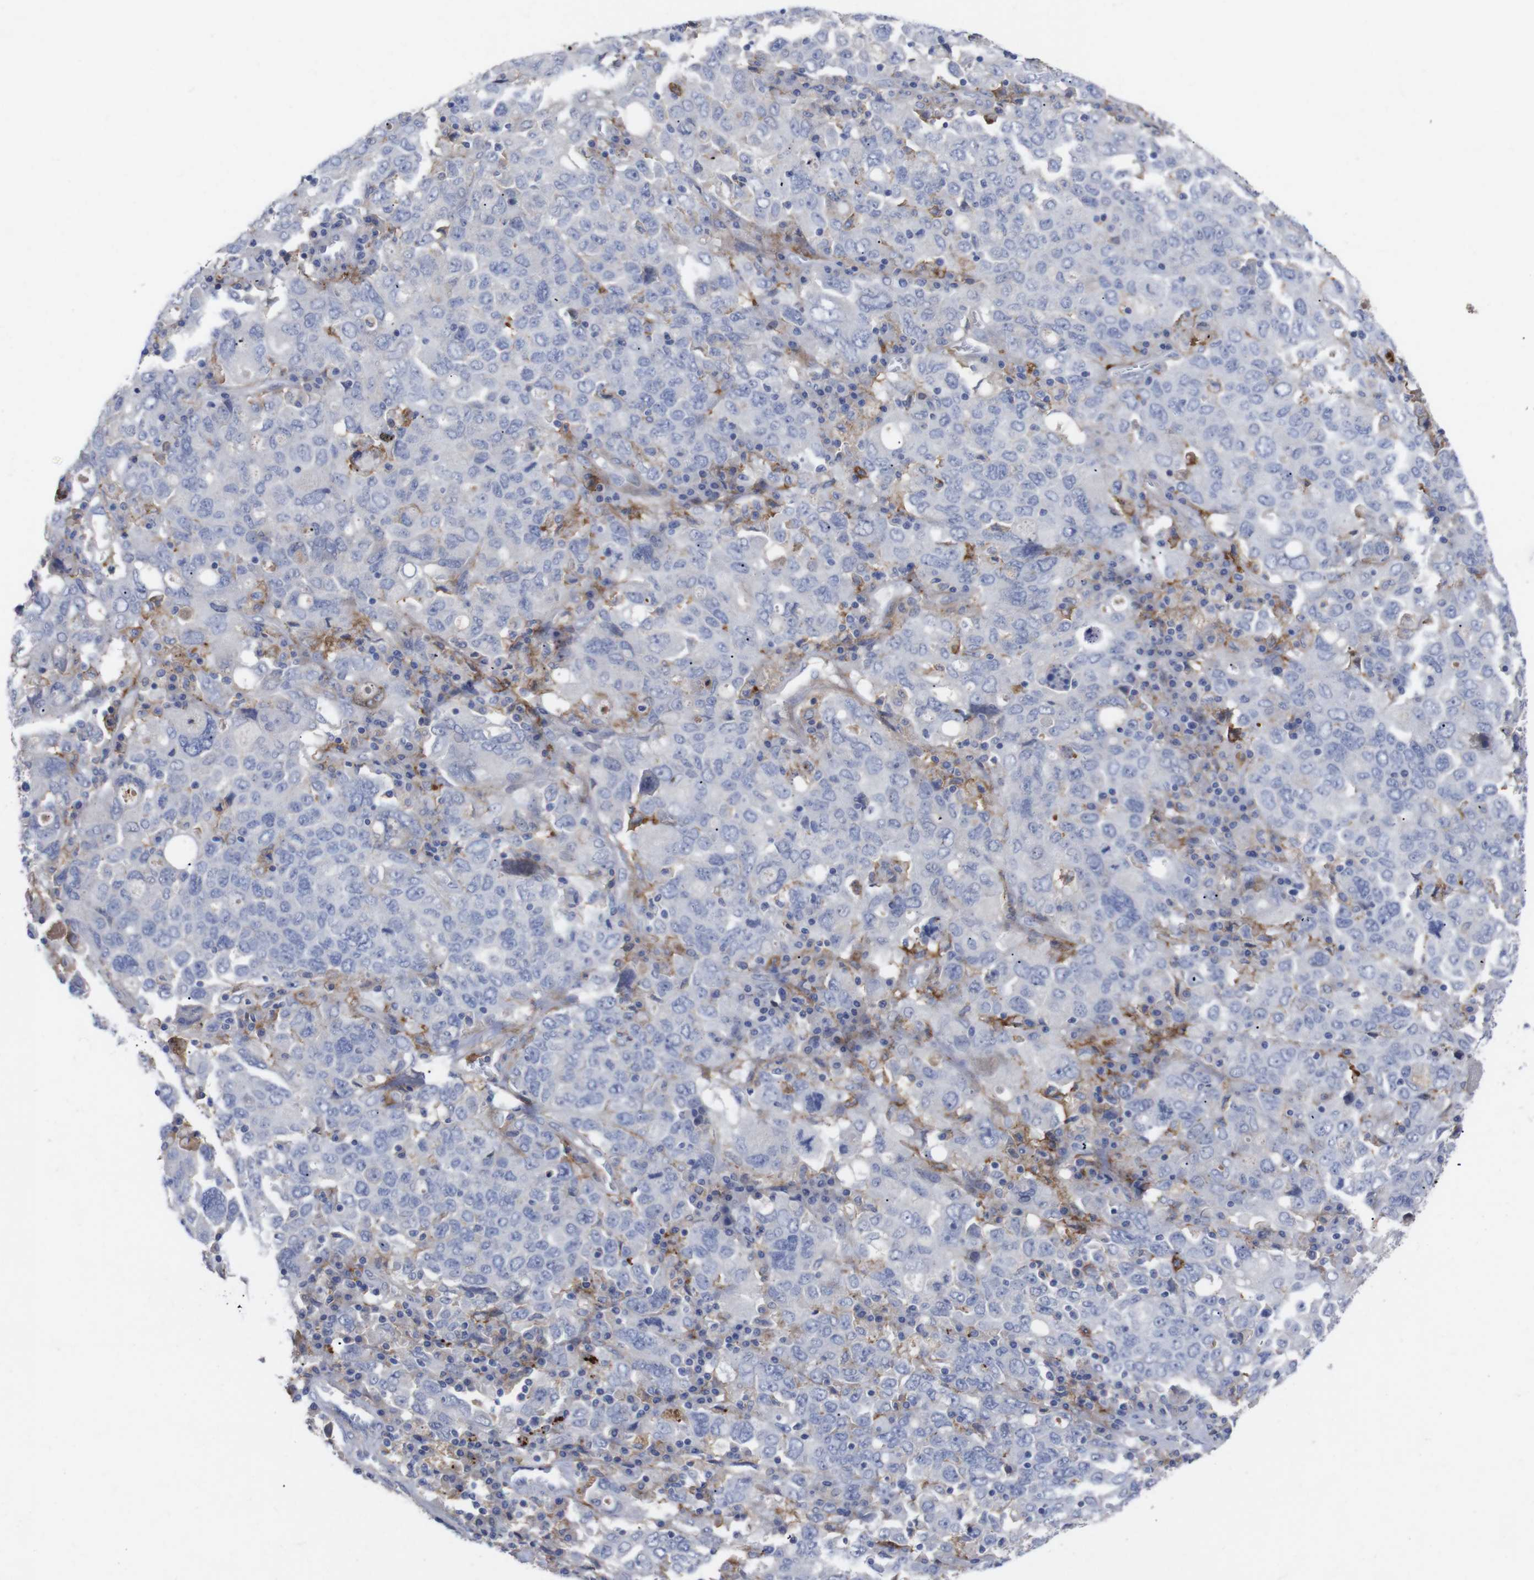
{"staining": {"intensity": "negative", "quantity": "none", "location": "none"}, "tissue": "ovarian cancer", "cell_type": "Tumor cells", "image_type": "cancer", "snomed": [{"axis": "morphology", "description": "Carcinoma, endometroid"}, {"axis": "topography", "description": "Ovary"}], "caption": "Protein analysis of ovarian cancer exhibits no significant positivity in tumor cells. (Immunohistochemistry, brightfield microscopy, high magnification).", "gene": "C5AR1", "patient": {"sex": "female", "age": 62}}